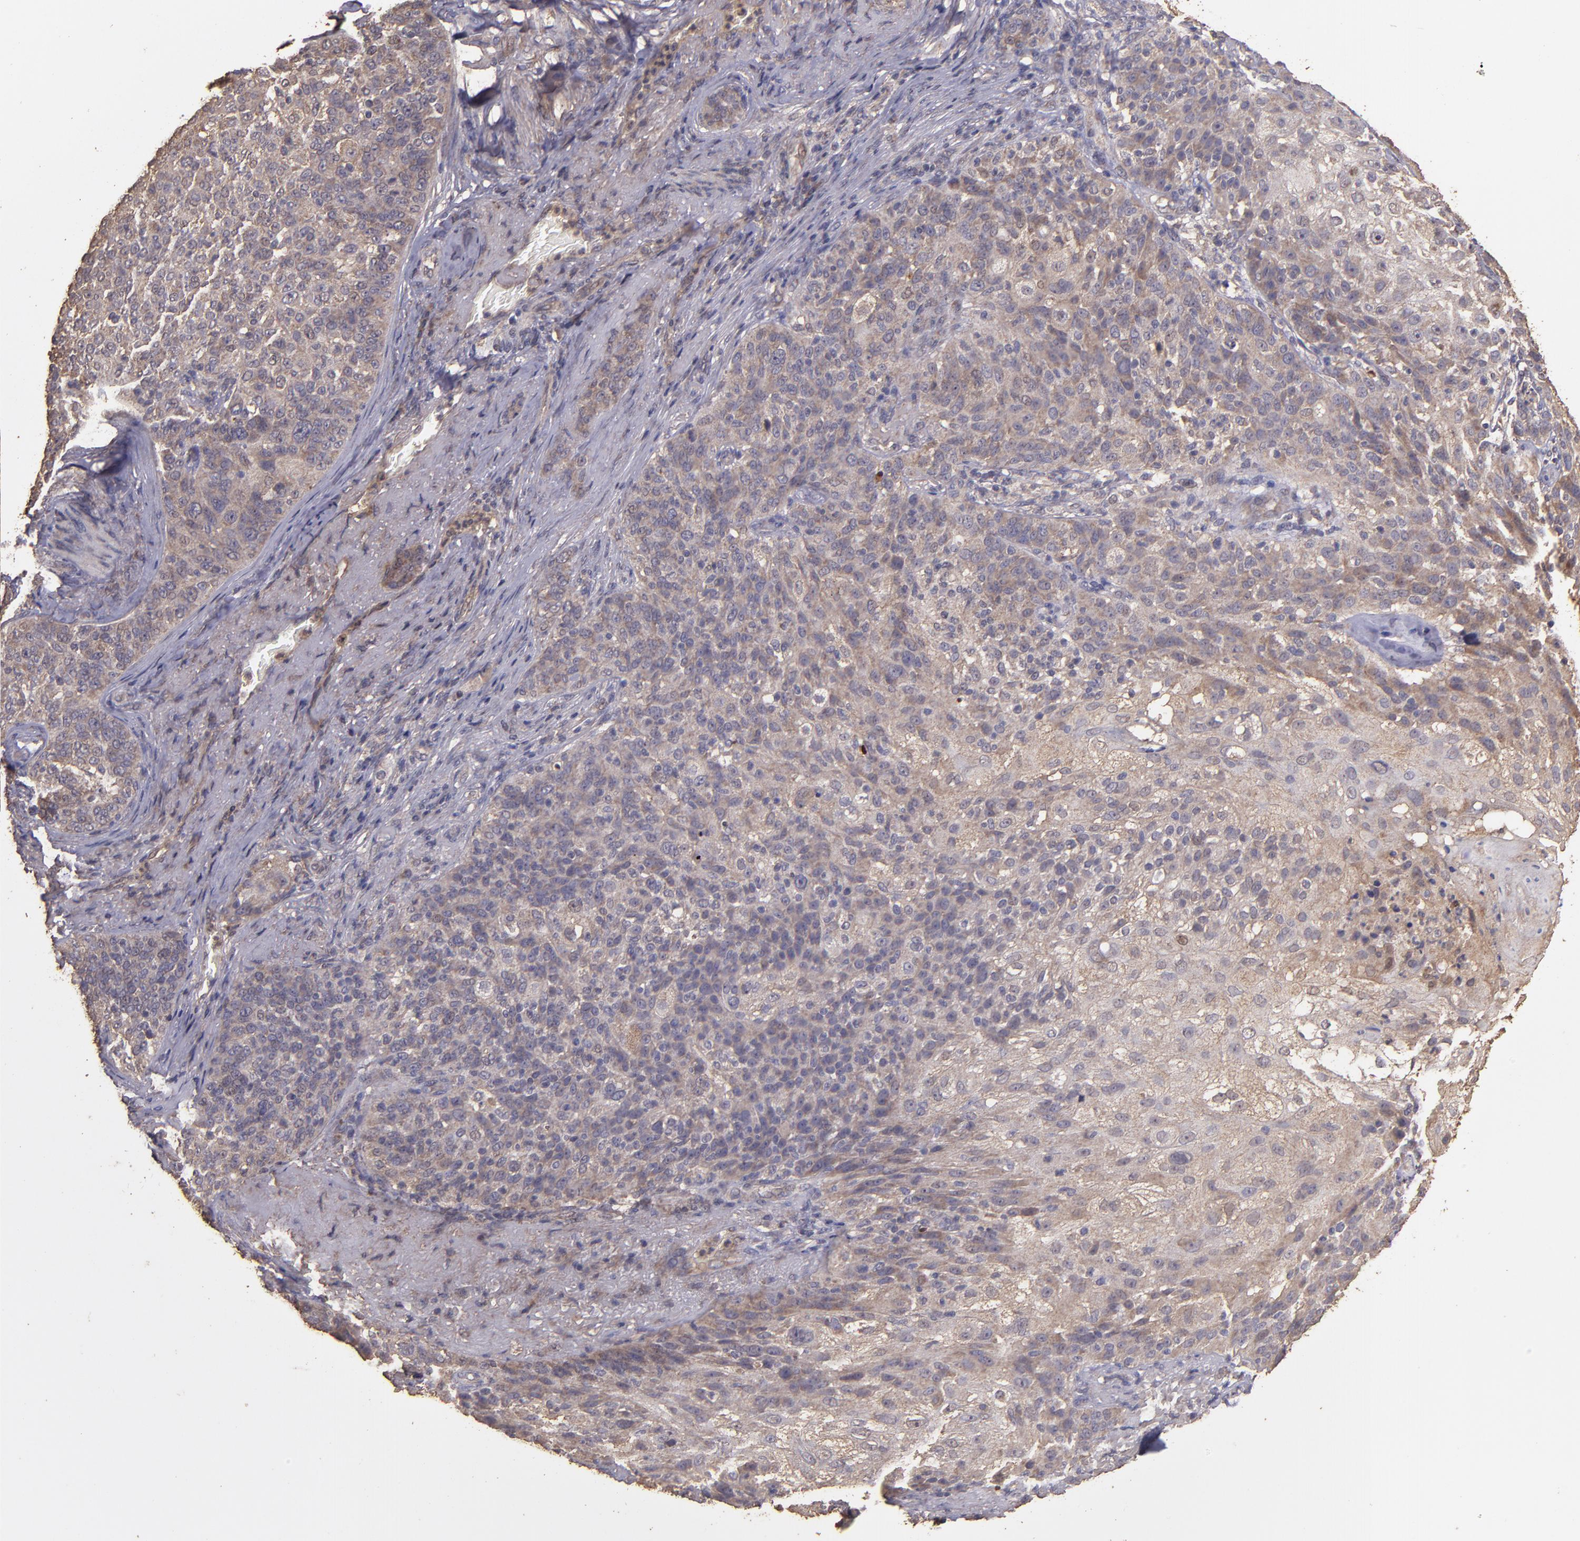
{"staining": {"intensity": "moderate", "quantity": "25%-75%", "location": "cytoplasmic/membranous"}, "tissue": "skin cancer", "cell_type": "Tumor cells", "image_type": "cancer", "snomed": [{"axis": "morphology", "description": "Normal tissue, NOS"}, {"axis": "morphology", "description": "Squamous cell carcinoma, NOS"}, {"axis": "topography", "description": "Skin"}], "caption": "The photomicrograph shows a brown stain indicating the presence of a protein in the cytoplasmic/membranous of tumor cells in squamous cell carcinoma (skin).", "gene": "HECTD1", "patient": {"sex": "female", "age": 83}}